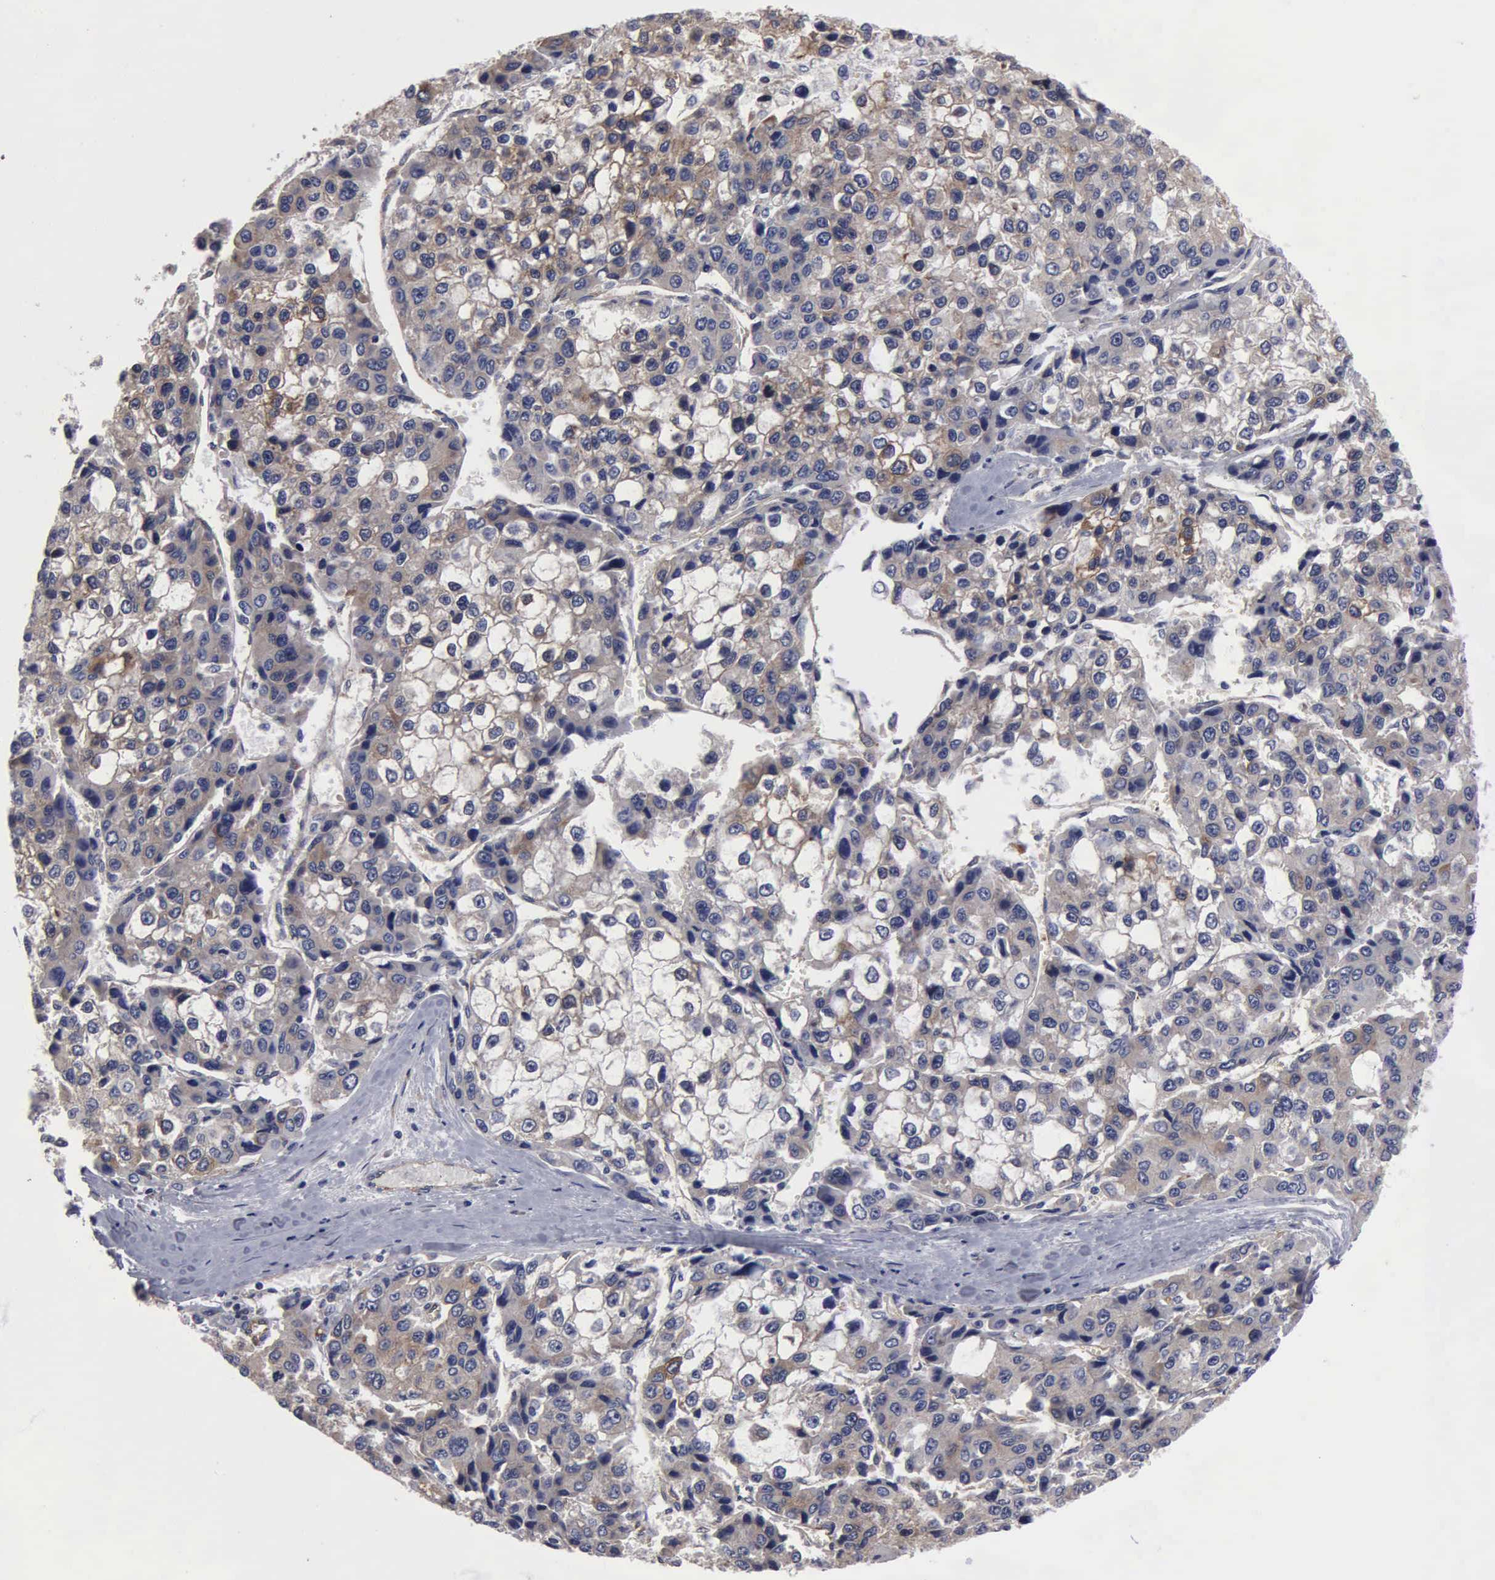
{"staining": {"intensity": "weak", "quantity": "25%-75%", "location": "cytoplasmic/membranous"}, "tissue": "liver cancer", "cell_type": "Tumor cells", "image_type": "cancer", "snomed": [{"axis": "morphology", "description": "Carcinoma, Hepatocellular, NOS"}, {"axis": "topography", "description": "Liver"}], "caption": "IHC micrograph of human liver cancer stained for a protein (brown), which reveals low levels of weak cytoplasmic/membranous staining in approximately 25%-75% of tumor cells.", "gene": "RDX", "patient": {"sex": "female", "age": 66}}